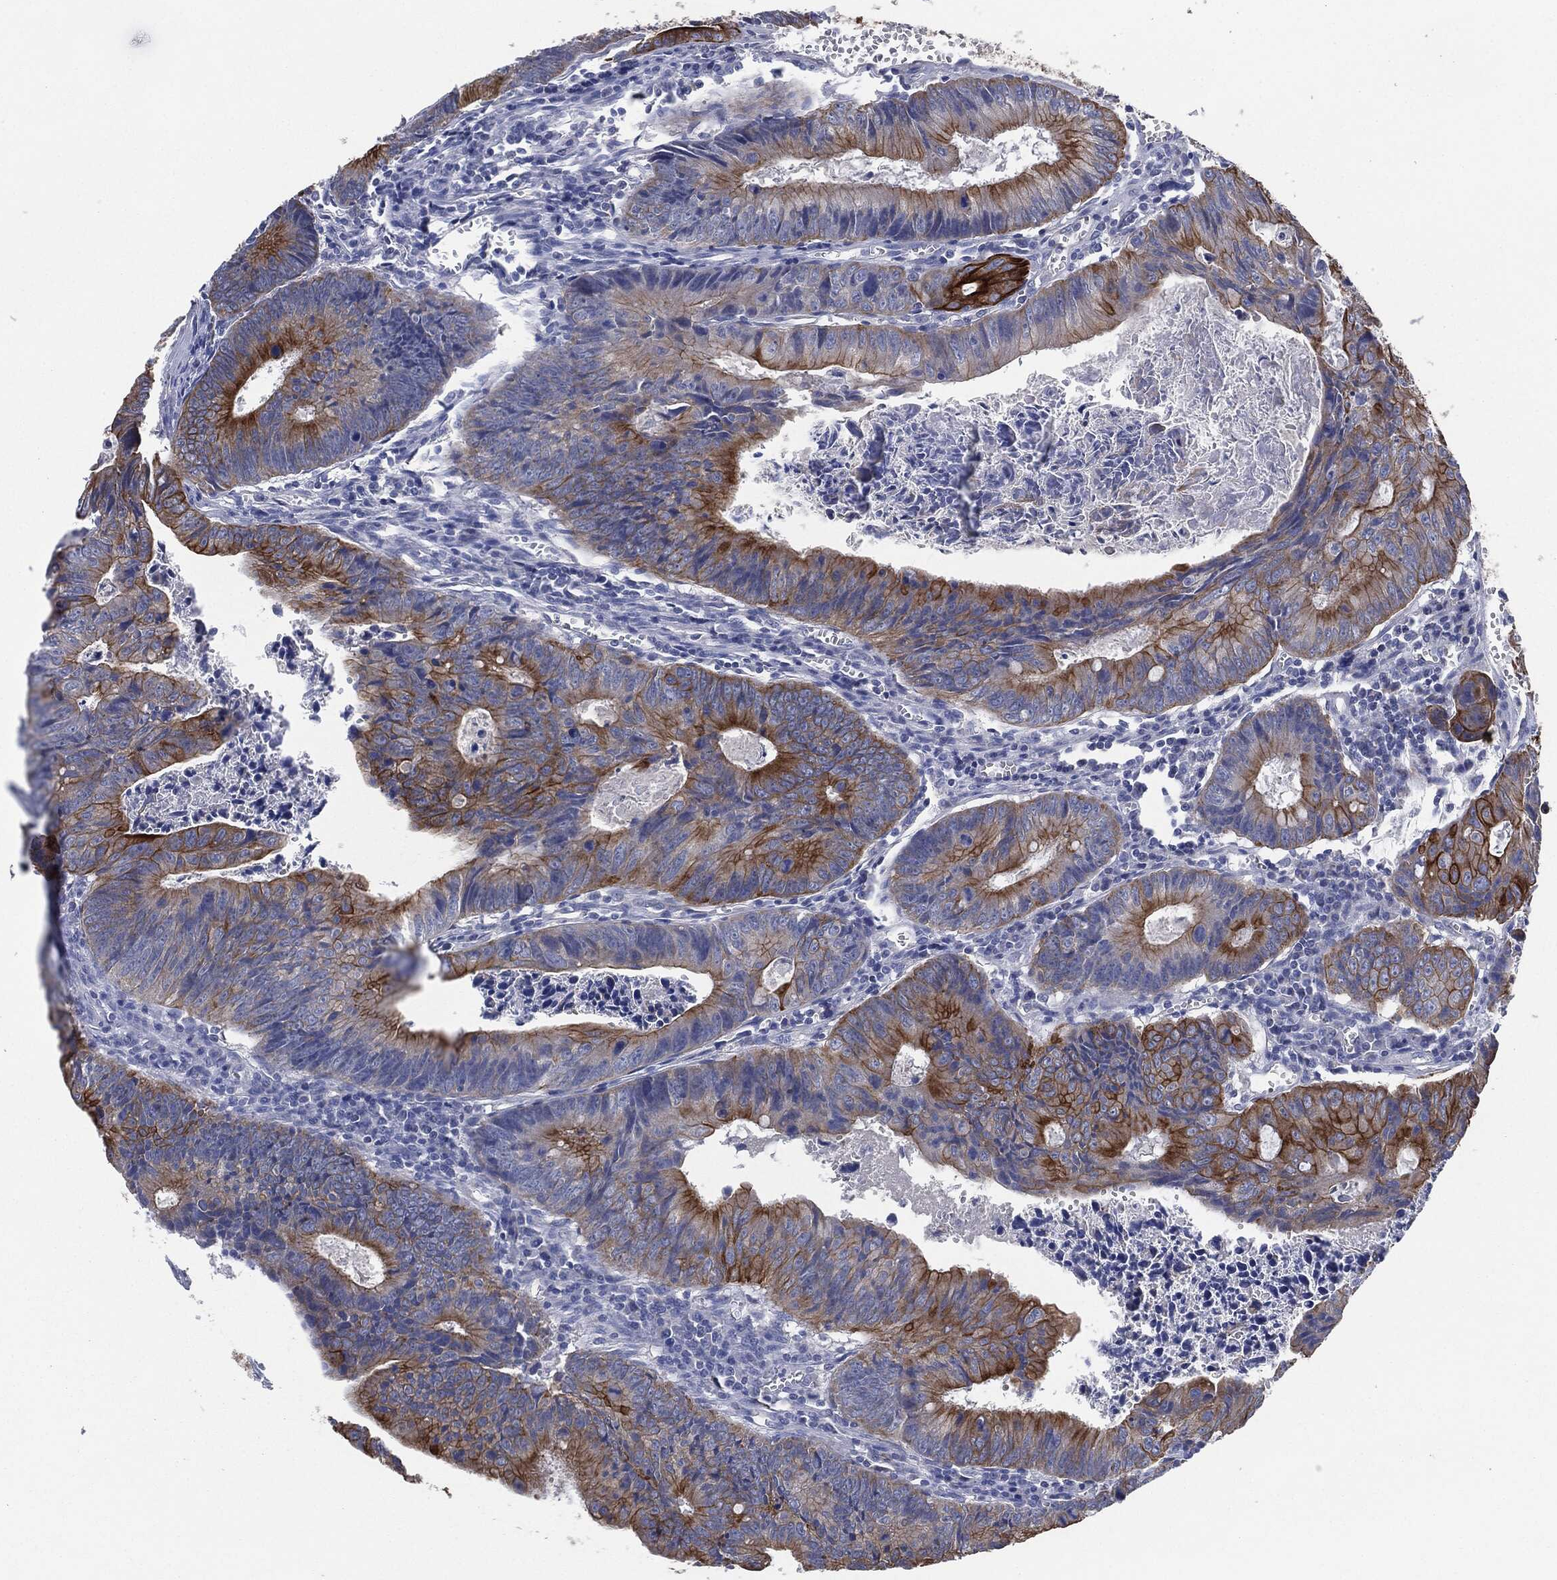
{"staining": {"intensity": "strong", "quantity": "25%-75%", "location": "cytoplasmic/membranous"}, "tissue": "colorectal cancer", "cell_type": "Tumor cells", "image_type": "cancer", "snomed": [{"axis": "morphology", "description": "Adenocarcinoma, NOS"}, {"axis": "topography", "description": "Colon"}], "caption": "DAB immunohistochemical staining of human colorectal cancer shows strong cytoplasmic/membranous protein staining in approximately 25%-75% of tumor cells.", "gene": "SHROOM2", "patient": {"sex": "female", "age": 87}}